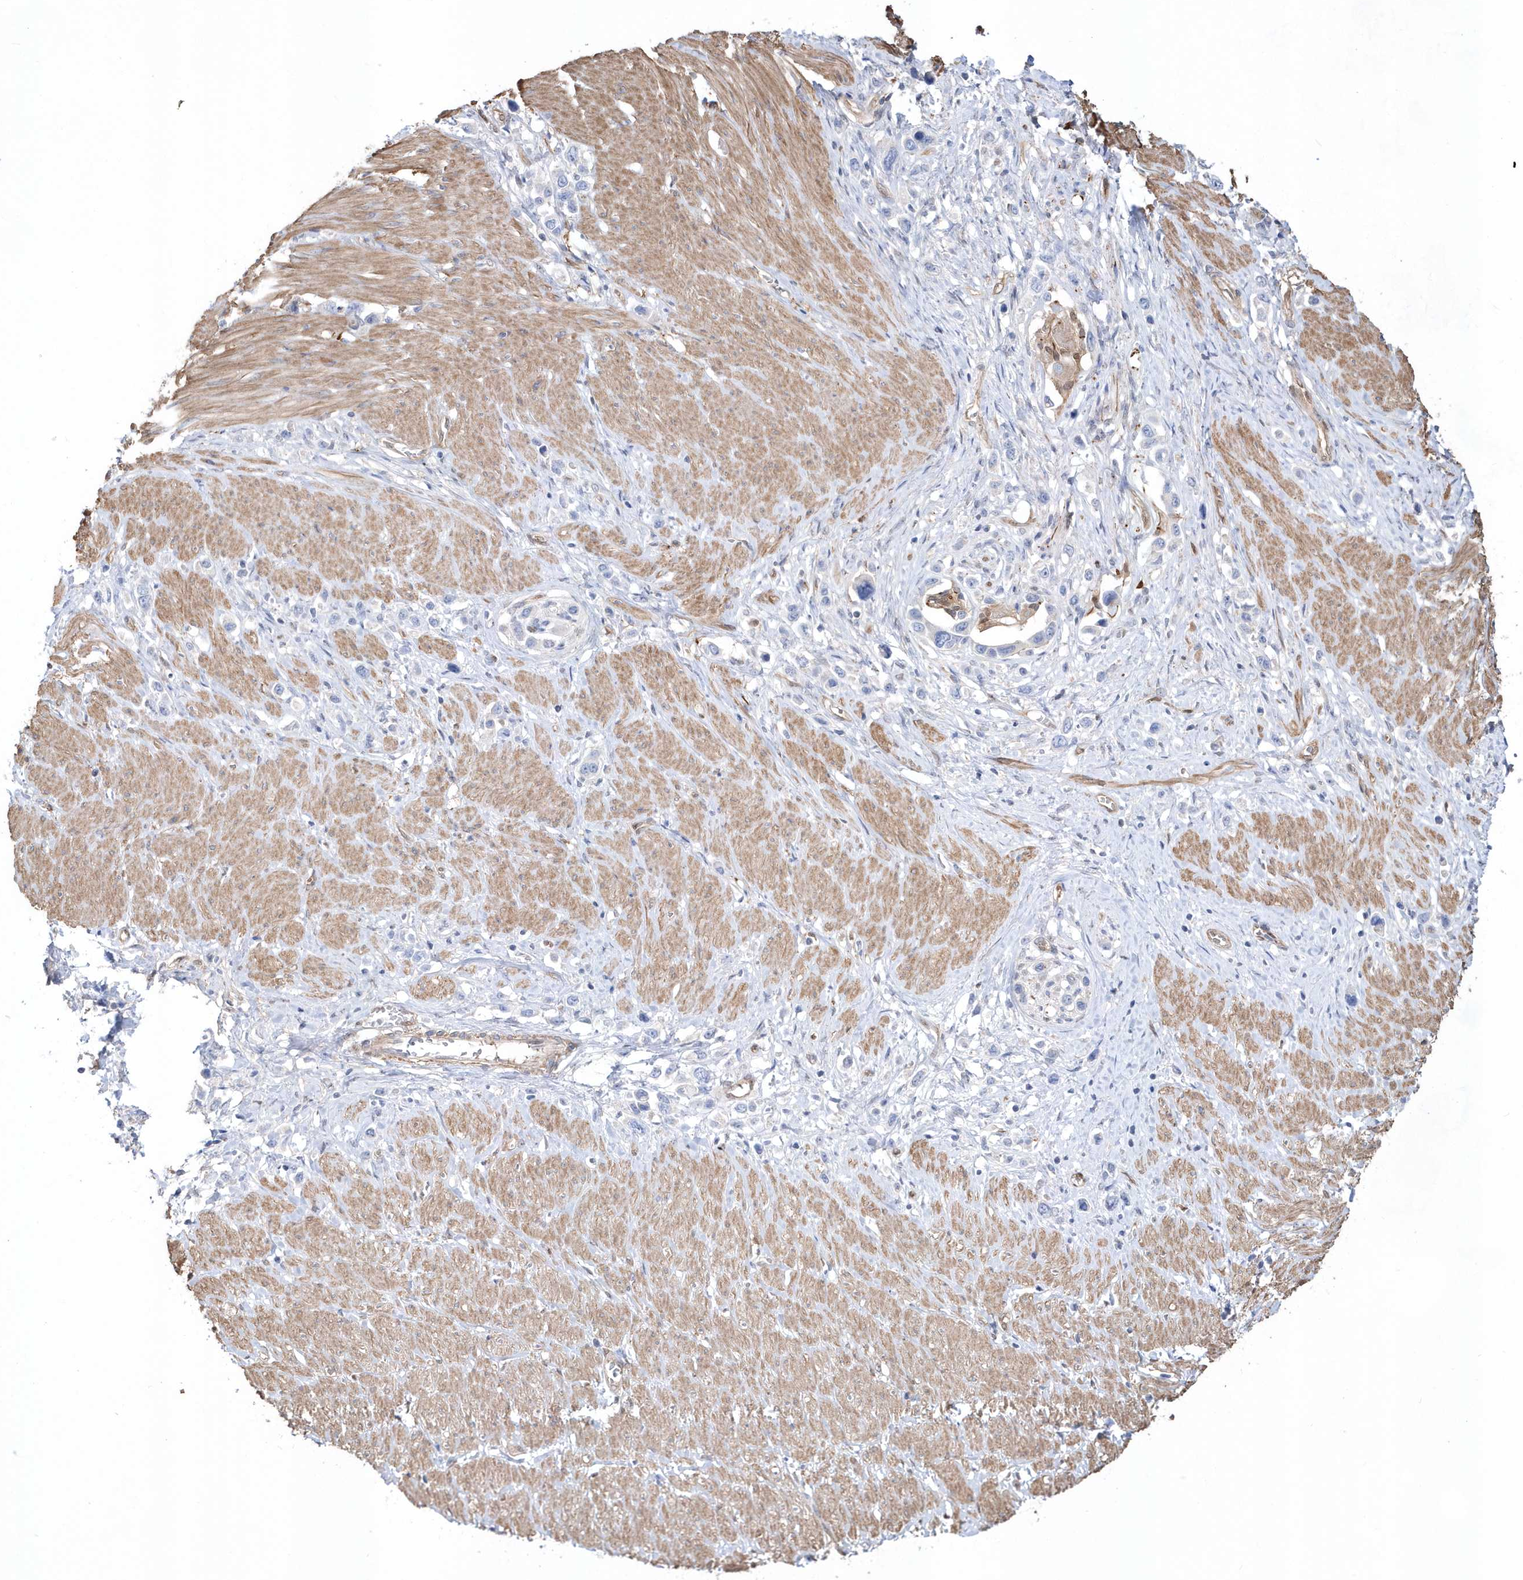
{"staining": {"intensity": "negative", "quantity": "none", "location": "none"}, "tissue": "stomach cancer", "cell_type": "Tumor cells", "image_type": "cancer", "snomed": [{"axis": "morphology", "description": "Normal tissue, NOS"}, {"axis": "morphology", "description": "Adenocarcinoma, NOS"}, {"axis": "topography", "description": "Stomach, upper"}, {"axis": "topography", "description": "Stomach"}], "caption": "DAB immunohistochemical staining of stomach cancer reveals no significant staining in tumor cells. (DAB immunohistochemistry (IHC), high magnification).", "gene": "BDH2", "patient": {"sex": "female", "age": 65}}